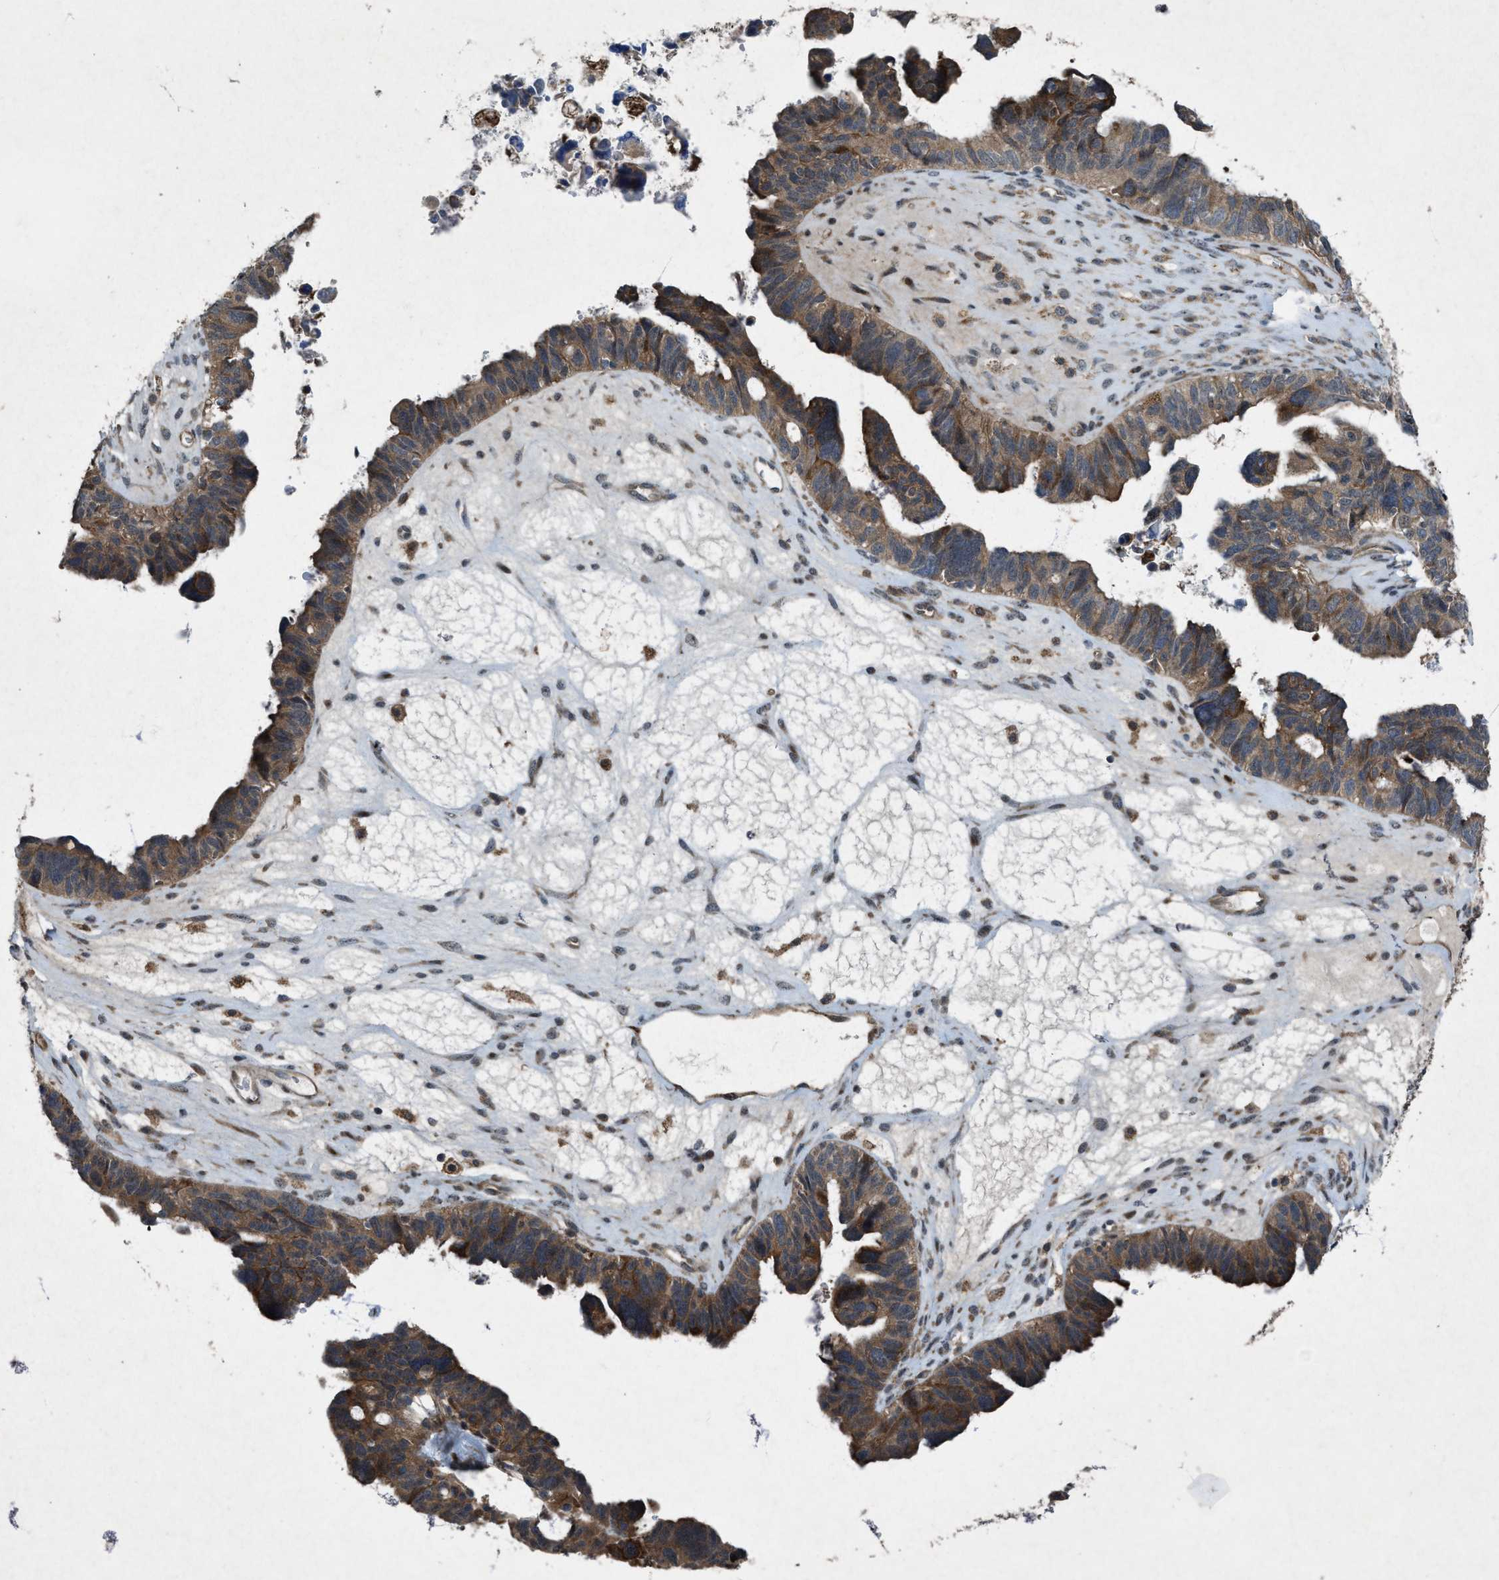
{"staining": {"intensity": "moderate", "quantity": ">75%", "location": "cytoplasmic/membranous"}, "tissue": "ovarian cancer", "cell_type": "Tumor cells", "image_type": "cancer", "snomed": [{"axis": "morphology", "description": "Cystadenocarcinoma, serous, NOS"}, {"axis": "topography", "description": "Ovary"}], "caption": "Immunohistochemical staining of human ovarian cancer (serous cystadenocarcinoma) reveals medium levels of moderate cytoplasmic/membranous protein staining in approximately >75% of tumor cells.", "gene": "LRRC72", "patient": {"sex": "female", "age": 79}}